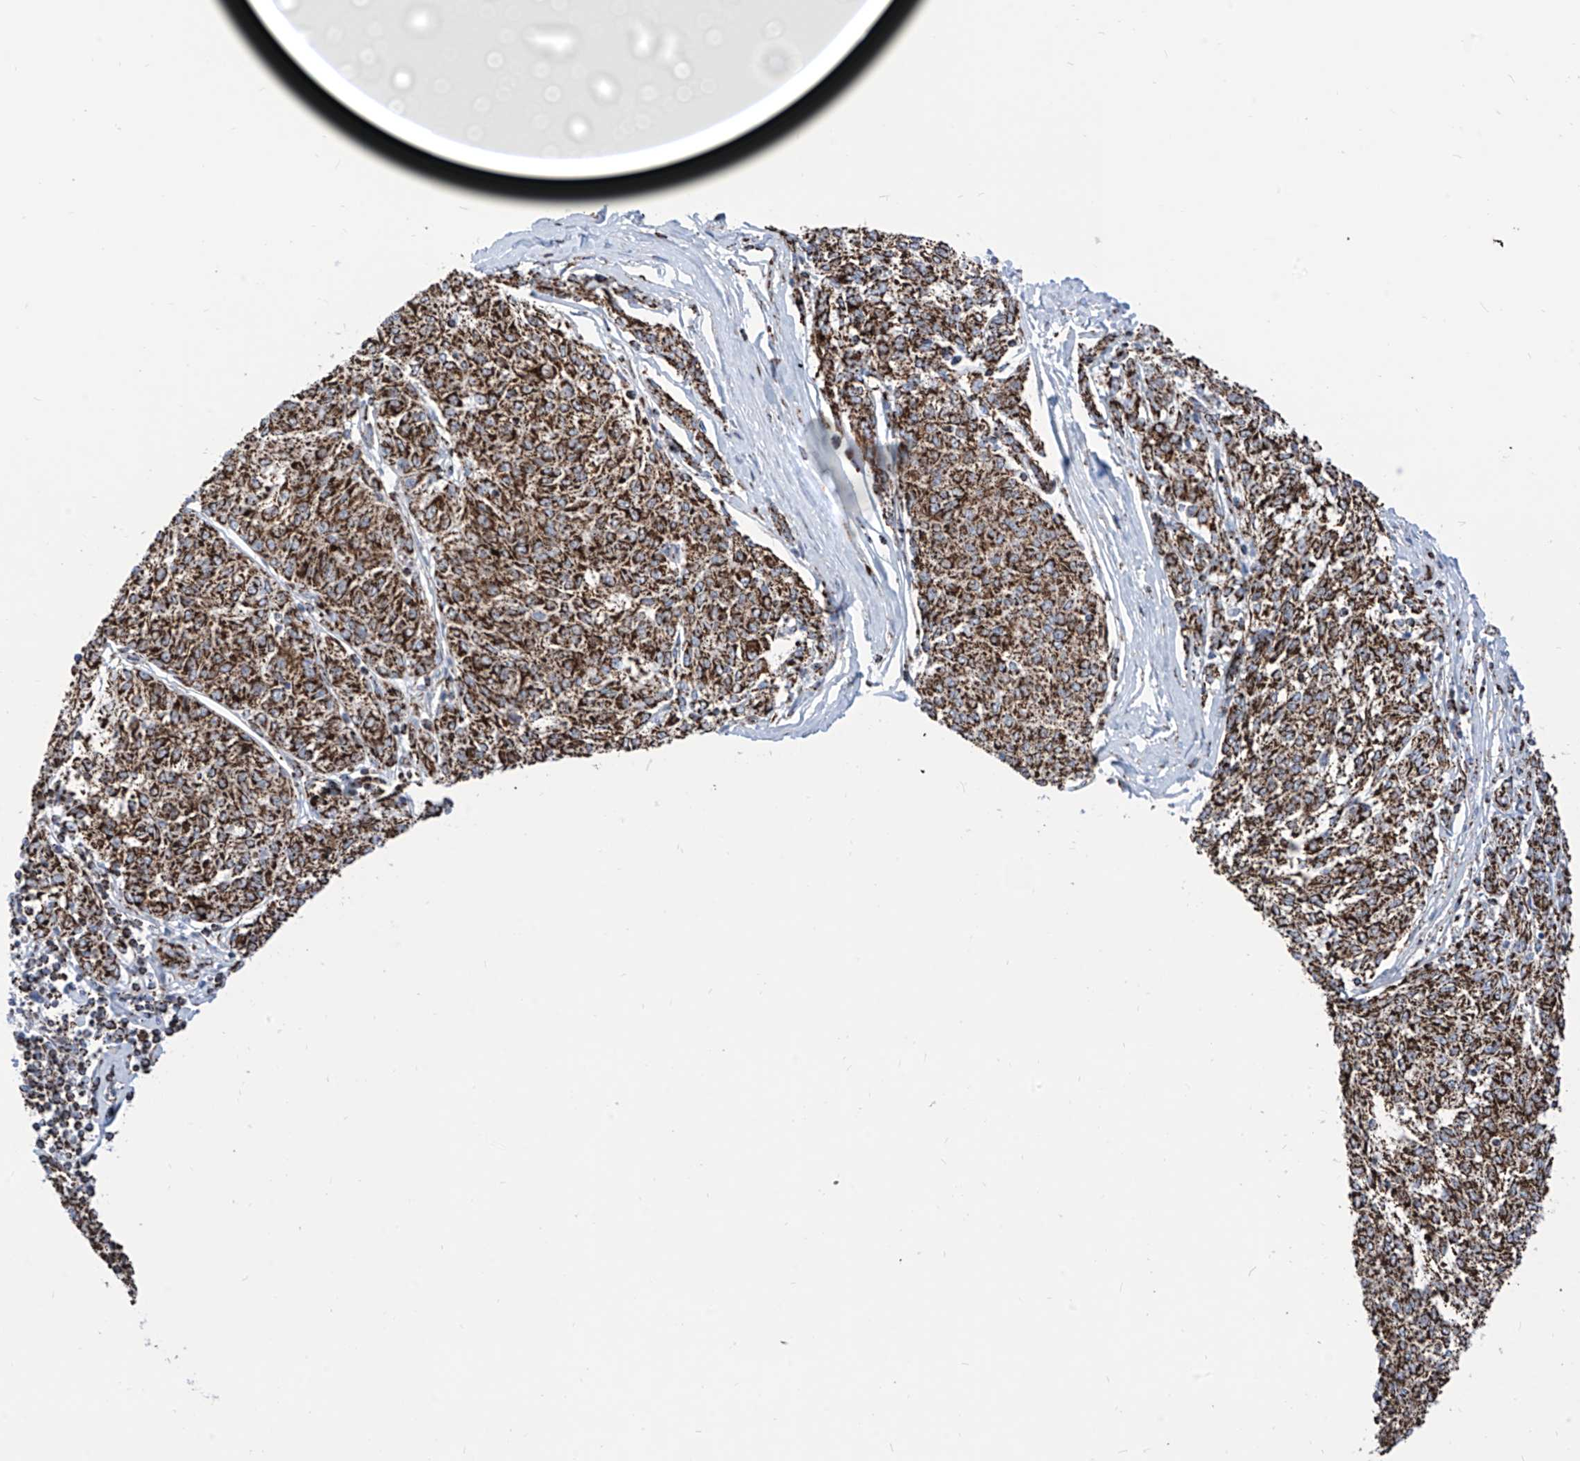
{"staining": {"intensity": "strong", "quantity": ">75%", "location": "cytoplasmic/membranous"}, "tissue": "melanoma", "cell_type": "Tumor cells", "image_type": "cancer", "snomed": [{"axis": "morphology", "description": "Malignant melanoma, NOS"}, {"axis": "topography", "description": "Skin"}], "caption": "High-power microscopy captured an IHC photomicrograph of malignant melanoma, revealing strong cytoplasmic/membranous positivity in approximately >75% of tumor cells.", "gene": "COX5B", "patient": {"sex": "female", "age": 72}}